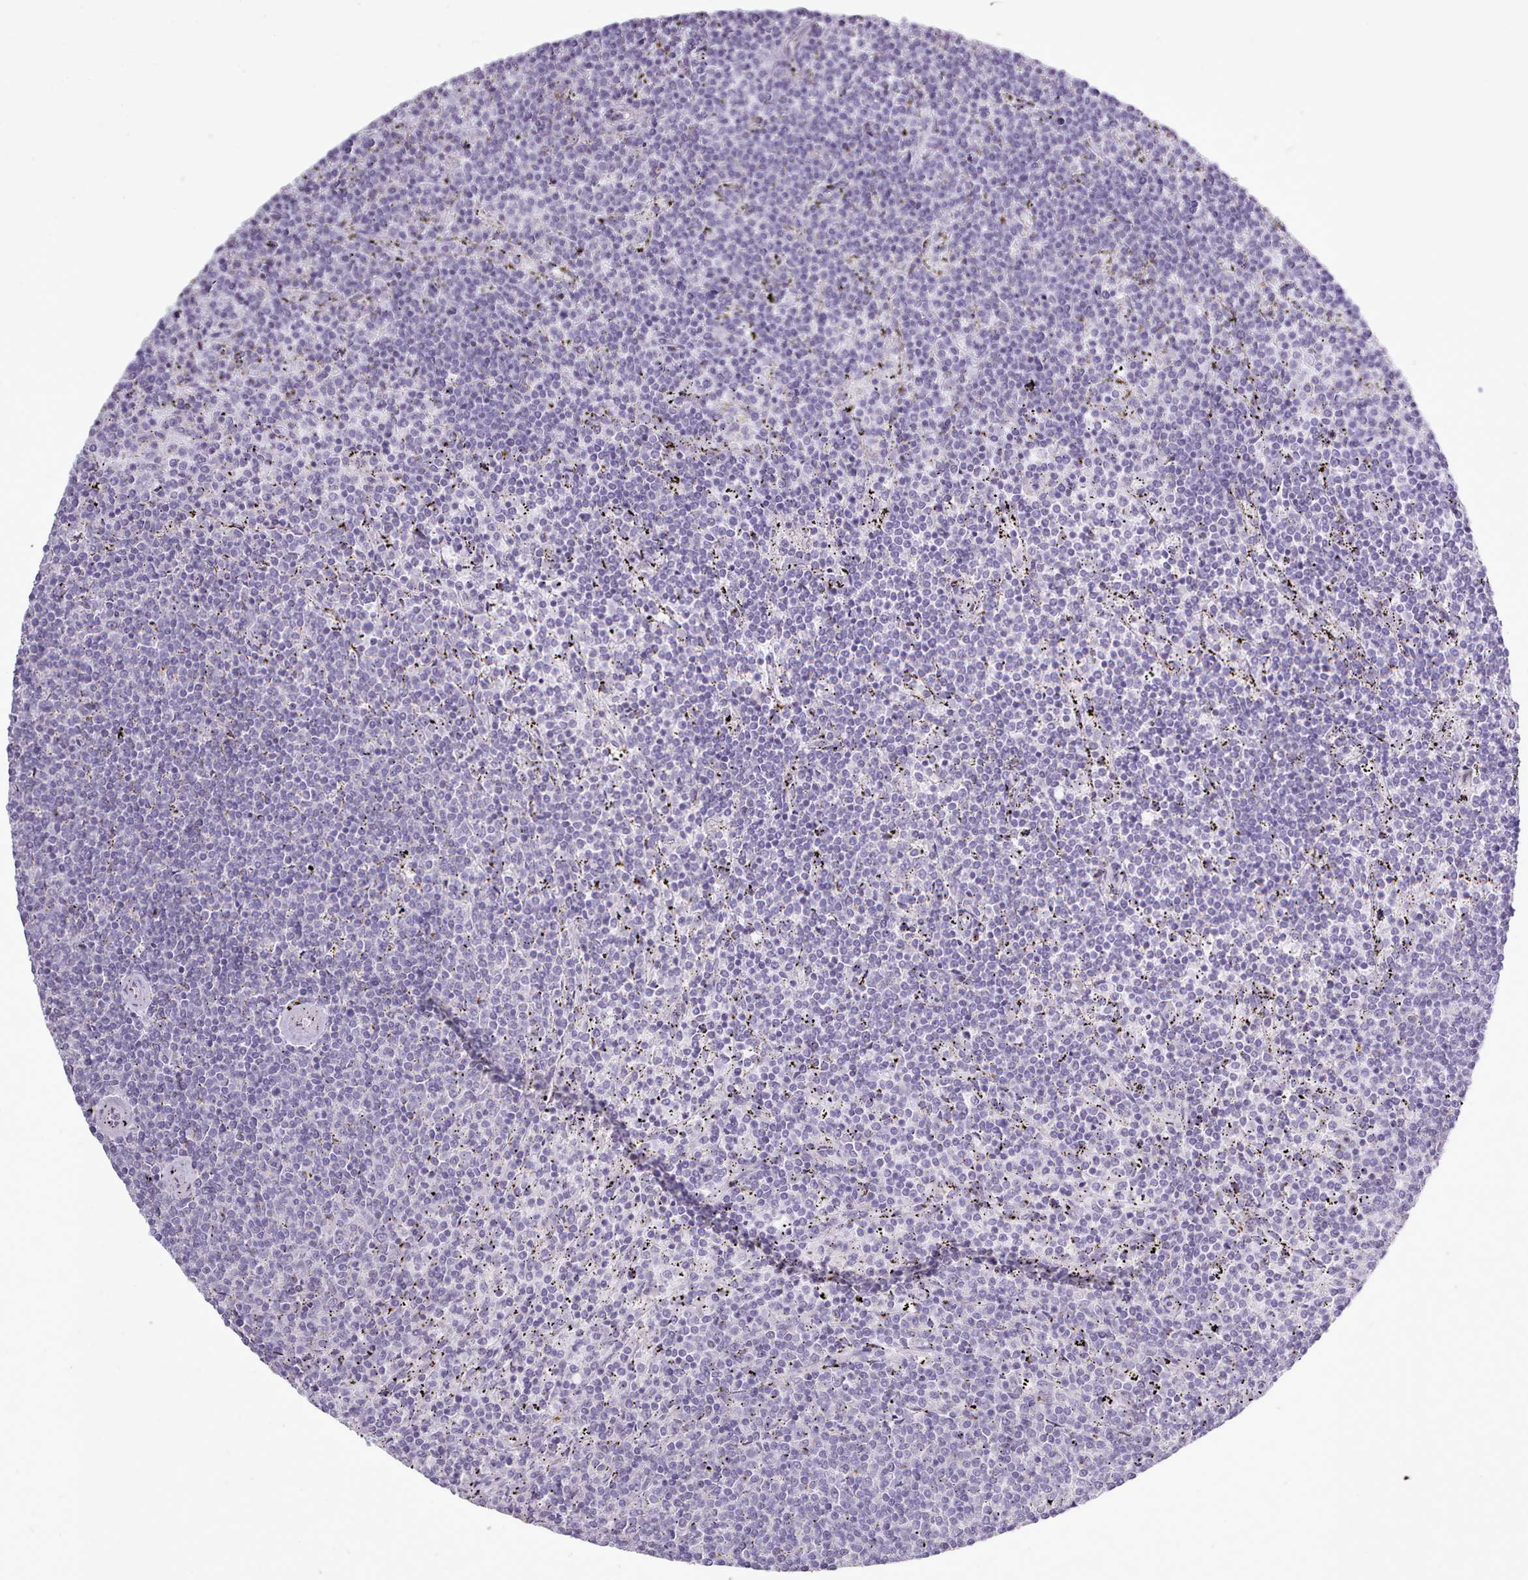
{"staining": {"intensity": "negative", "quantity": "none", "location": "none"}, "tissue": "lymphoma", "cell_type": "Tumor cells", "image_type": "cancer", "snomed": [{"axis": "morphology", "description": "Malignant lymphoma, non-Hodgkin's type, Low grade"}, {"axis": "topography", "description": "Spleen"}], "caption": "Tumor cells show no significant protein staining in lymphoma.", "gene": "BDKRB2", "patient": {"sex": "female", "age": 50}}